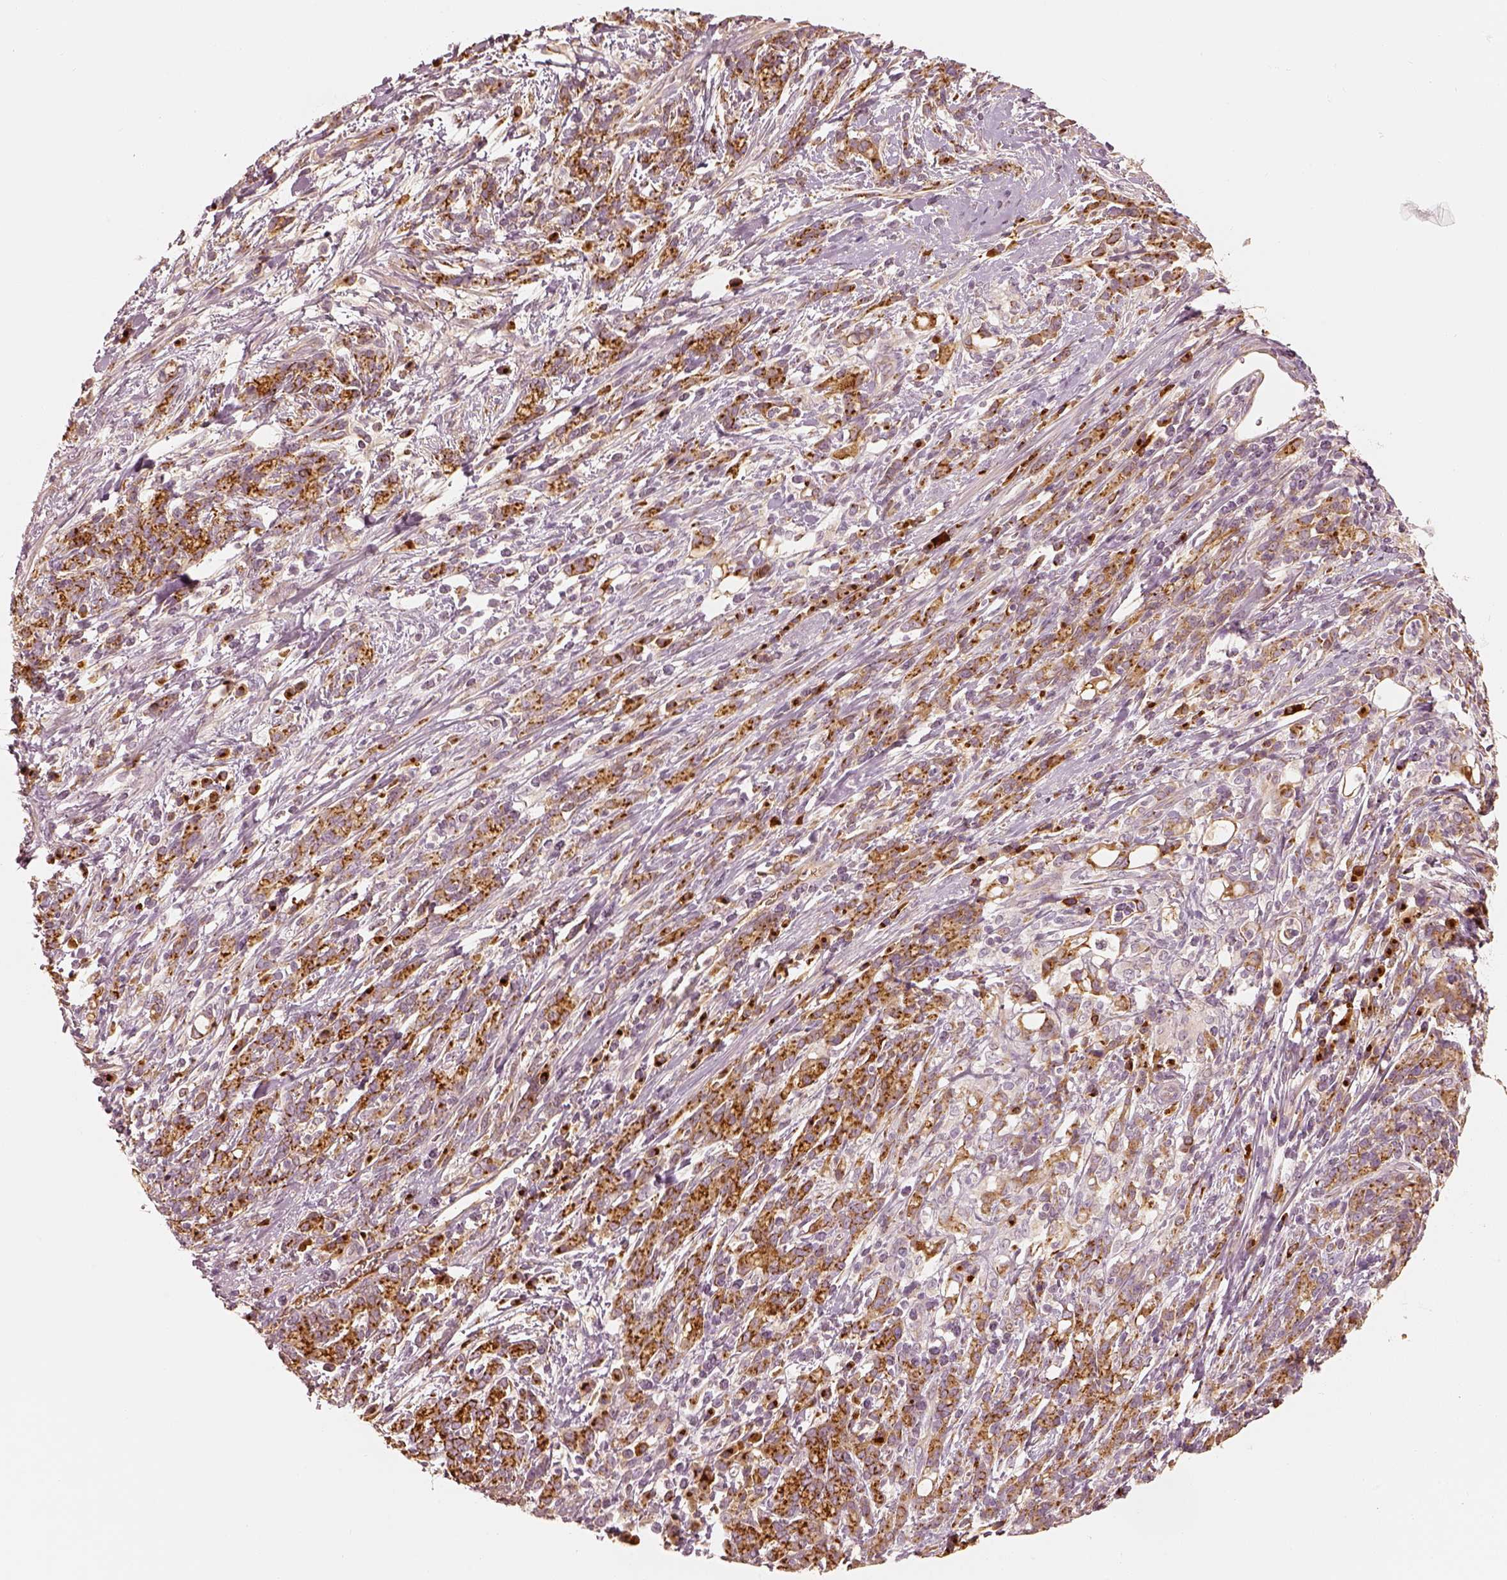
{"staining": {"intensity": "strong", "quantity": ">75%", "location": "cytoplasmic/membranous"}, "tissue": "stomach cancer", "cell_type": "Tumor cells", "image_type": "cancer", "snomed": [{"axis": "morphology", "description": "Adenocarcinoma, NOS"}, {"axis": "topography", "description": "Stomach"}], "caption": "Stomach adenocarcinoma stained for a protein shows strong cytoplasmic/membranous positivity in tumor cells.", "gene": "GORASP2", "patient": {"sex": "female", "age": 57}}